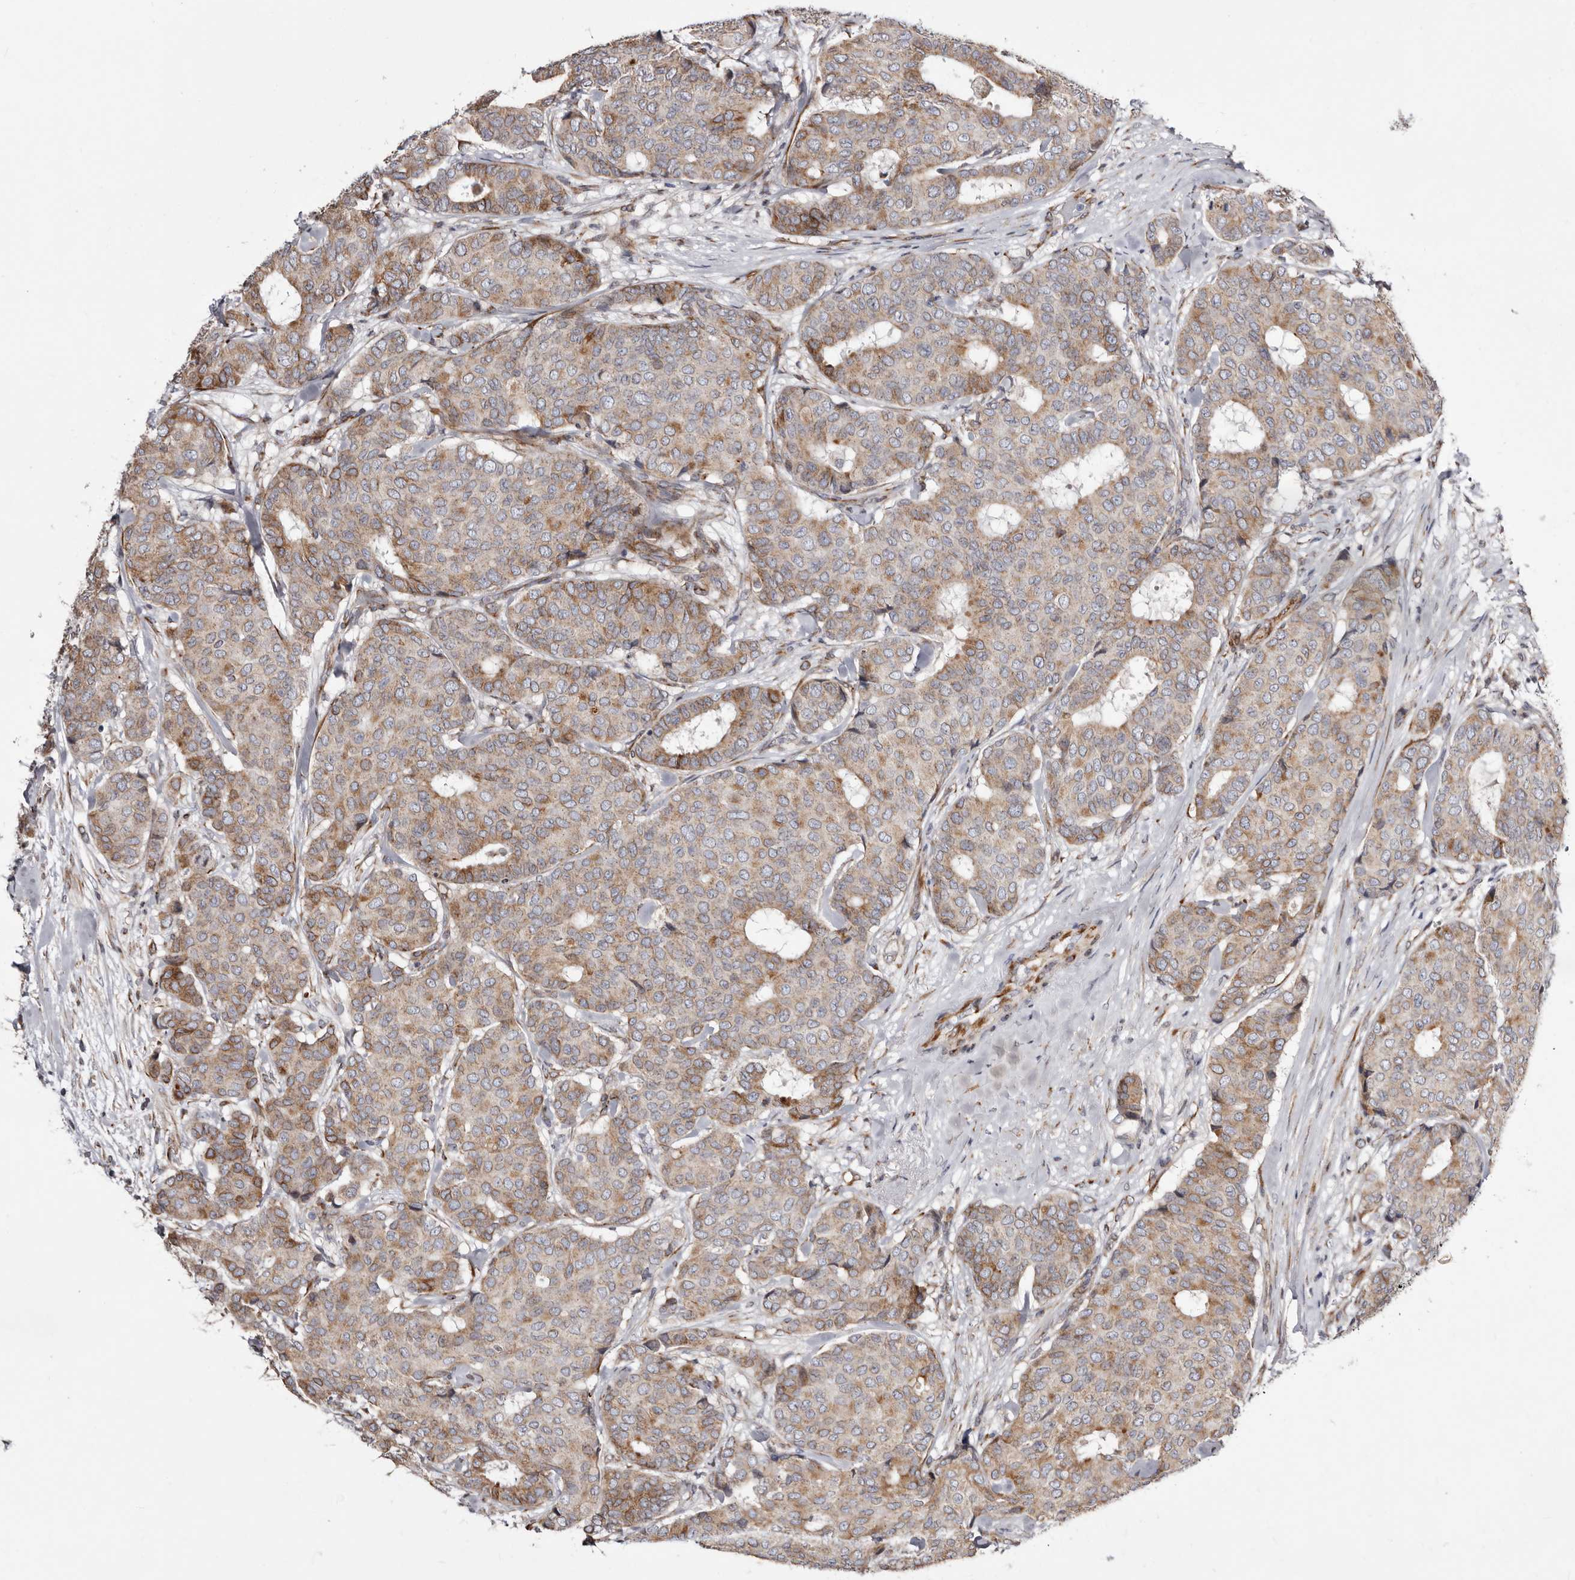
{"staining": {"intensity": "moderate", "quantity": ">75%", "location": "cytoplasmic/membranous"}, "tissue": "breast cancer", "cell_type": "Tumor cells", "image_type": "cancer", "snomed": [{"axis": "morphology", "description": "Duct carcinoma"}, {"axis": "topography", "description": "Breast"}], "caption": "Breast invasive ductal carcinoma stained with a protein marker shows moderate staining in tumor cells.", "gene": "TIMM17B", "patient": {"sex": "female", "age": 75}}